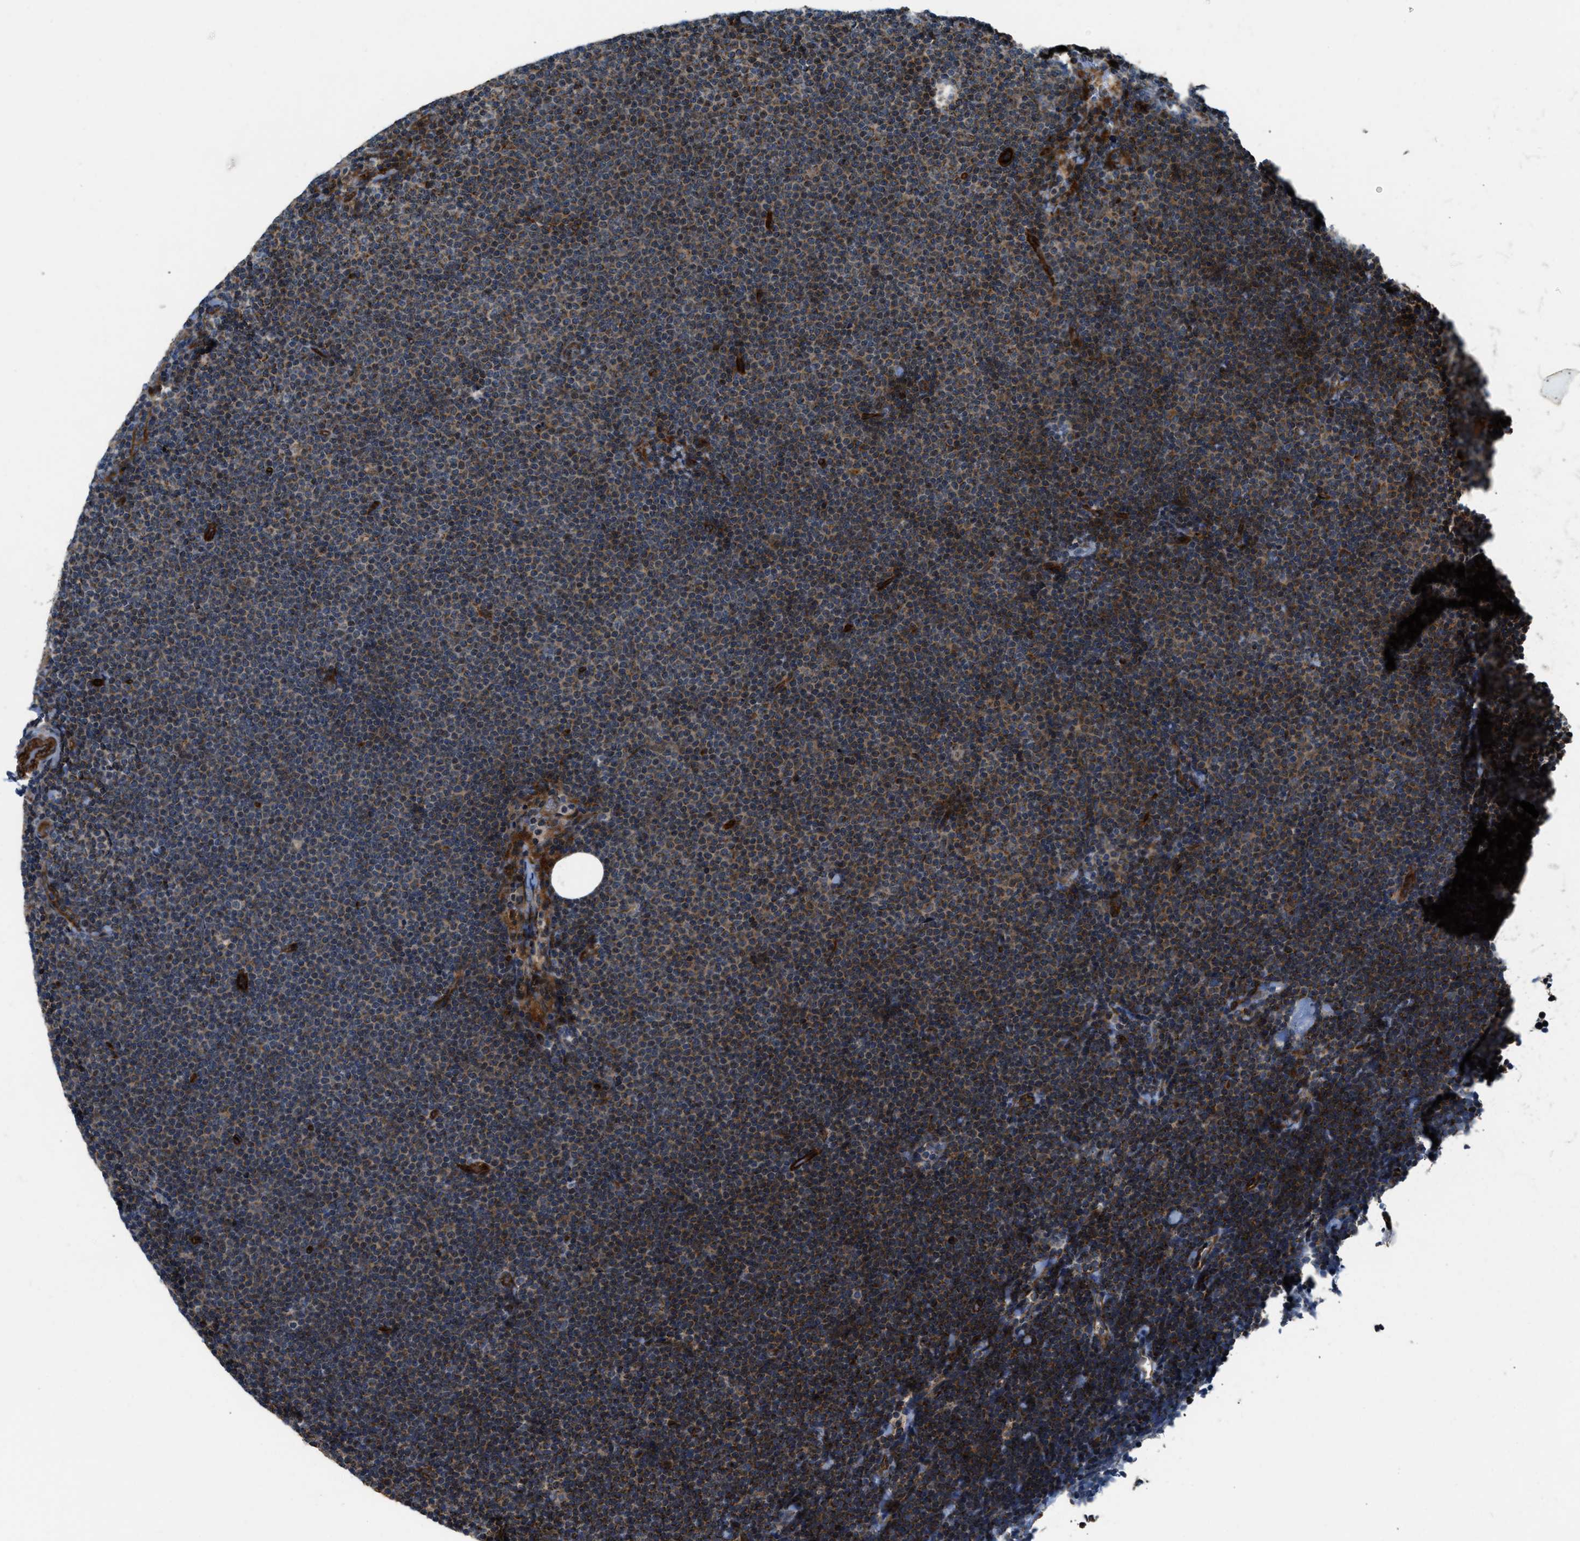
{"staining": {"intensity": "strong", "quantity": ">75%", "location": "cytoplasmic/membranous"}, "tissue": "lymphoma", "cell_type": "Tumor cells", "image_type": "cancer", "snomed": [{"axis": "morphology", "description": "Malignant lymphoma, non-Hodgkin's type, Low grade"}, {"axis": "topography", "description": "Lymph node"}], "caption": "The micrograph demonstrates staining of lymphoma, revealing strong cytoplasmic/membranous protein positivity (brown color) within tumor cells.", "gene": "GSDME", "patient": {"sex": "female", "age": 53}}